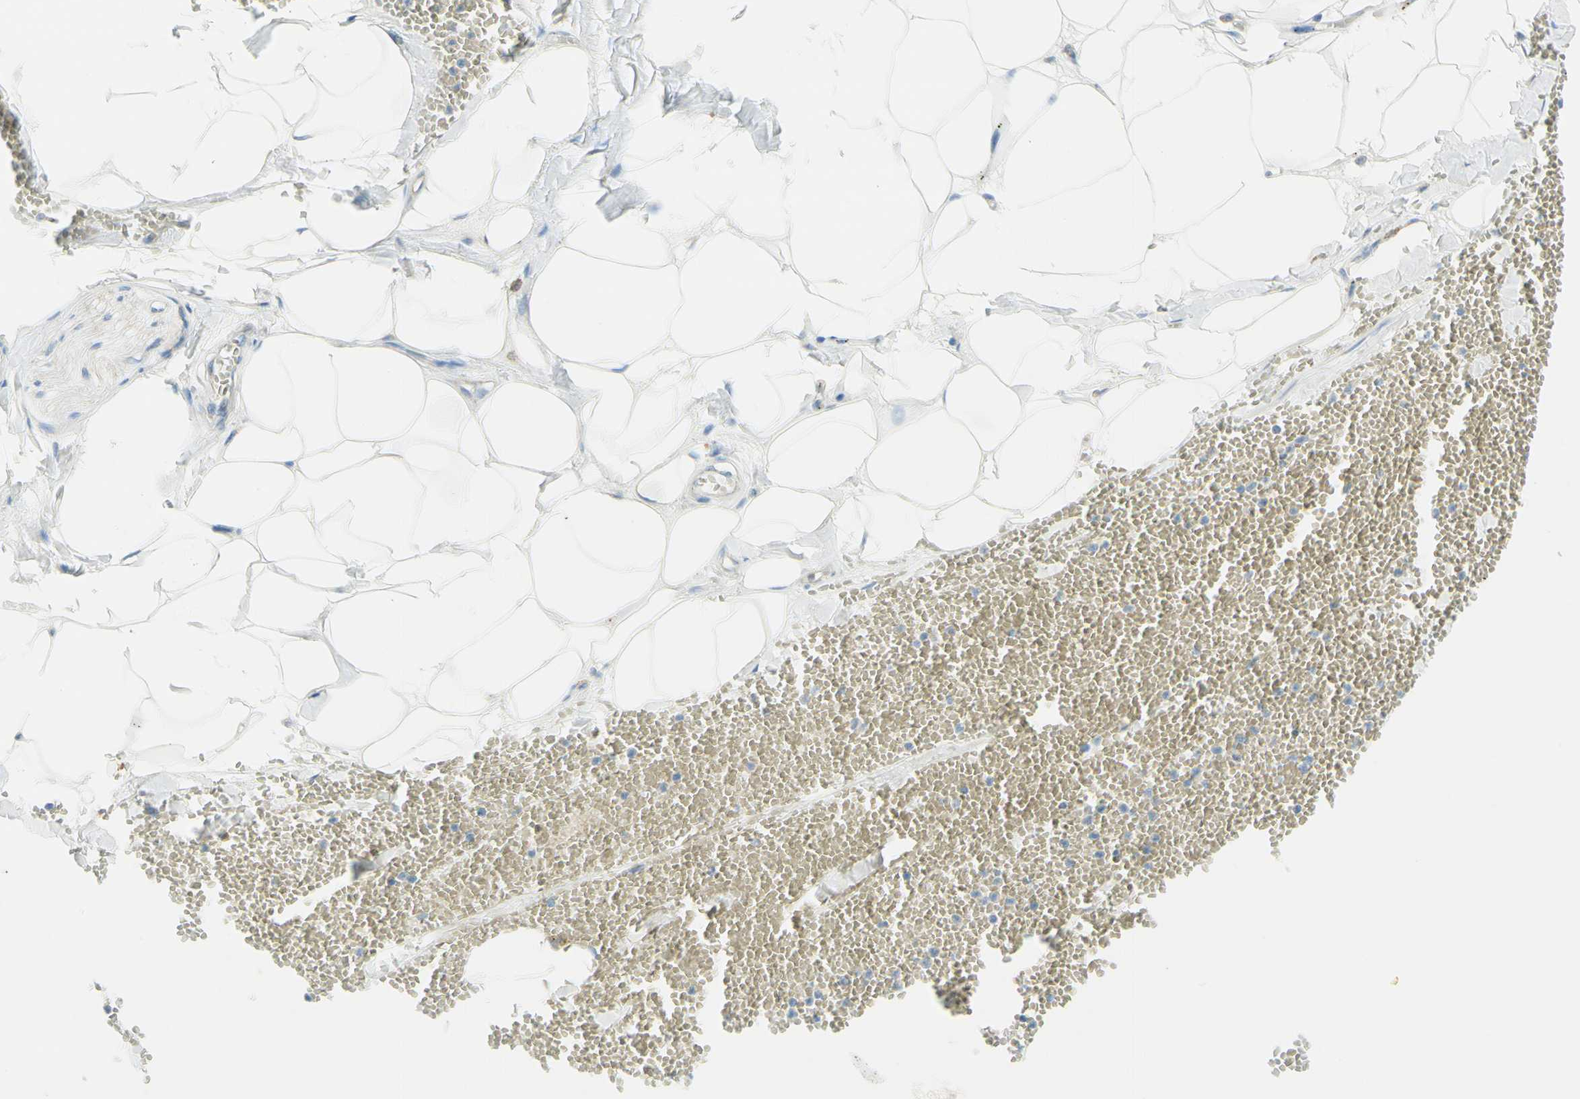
{"staining": {"intensity": "negative", "quantity": "none", "location": "none"}, "tissue": "adipose tissue", "cell_type": "Adipocytes", "image_type": "normal", "snomed": [{"axis": "morphology", "description": "Normal tissue, NOS"}, {"axis": "topography", "description": "Adipose tissue"}, {"axis": "topography", "description": "Peripheral nerve tissue"}], "caption": "Immunohistochemistry of benign human adipose tissue displays no positivity in adipocytes.", "gene": "CLTC", "patient": {"sex": "male", "age": 52}}